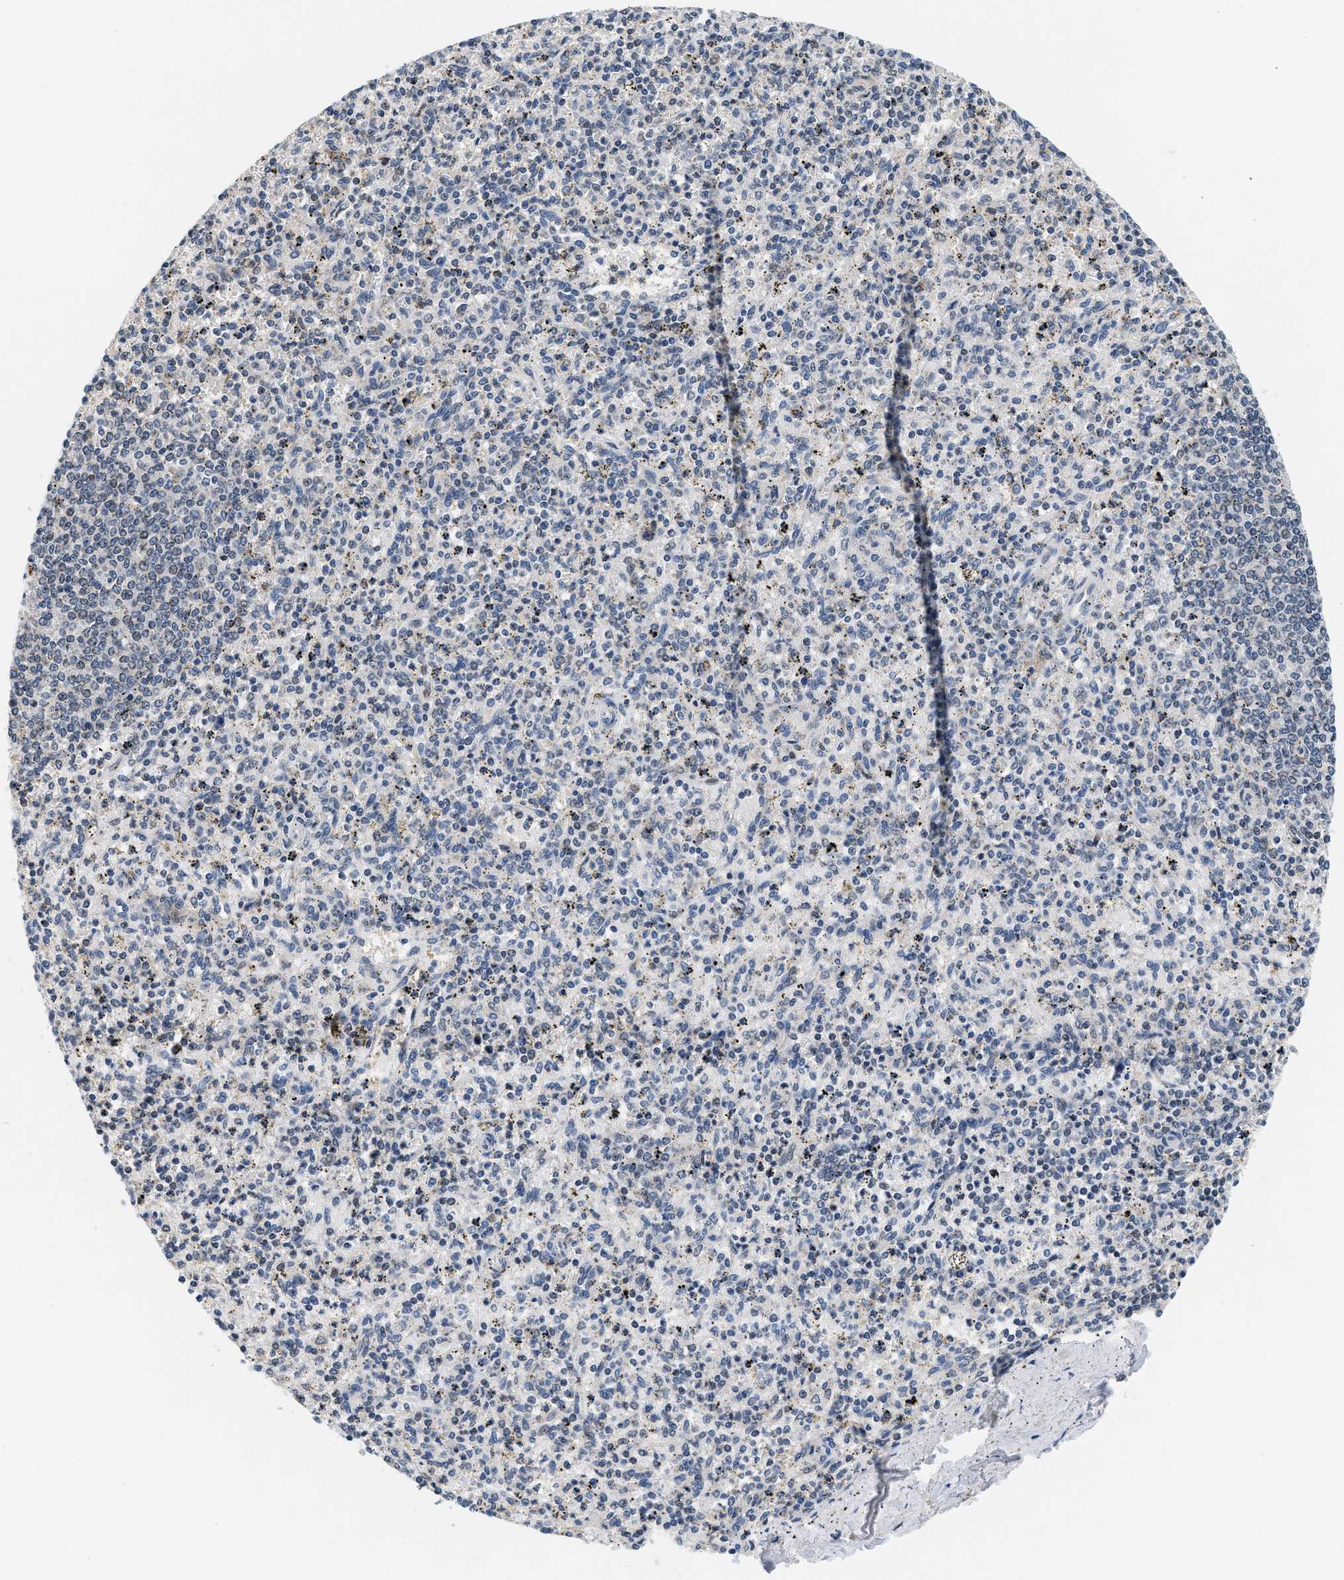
{"staining": {"intensity": "negative", "quantity": "none", "location": "none"}, "tissue": "spleen", "cell_type": "Cells in red pulp", "image_type": "normal", "snomed": [{"axis": "morphology", "description": "Normal tissue, NOS"}, {"axis": "topography", "description": "Spleen"}], "caption": "Cells in red pulp show no significant protein staining in unremarkable spleen.", "gene": "KCNMB2", "patient": {"sex": "male", "age": 72}}